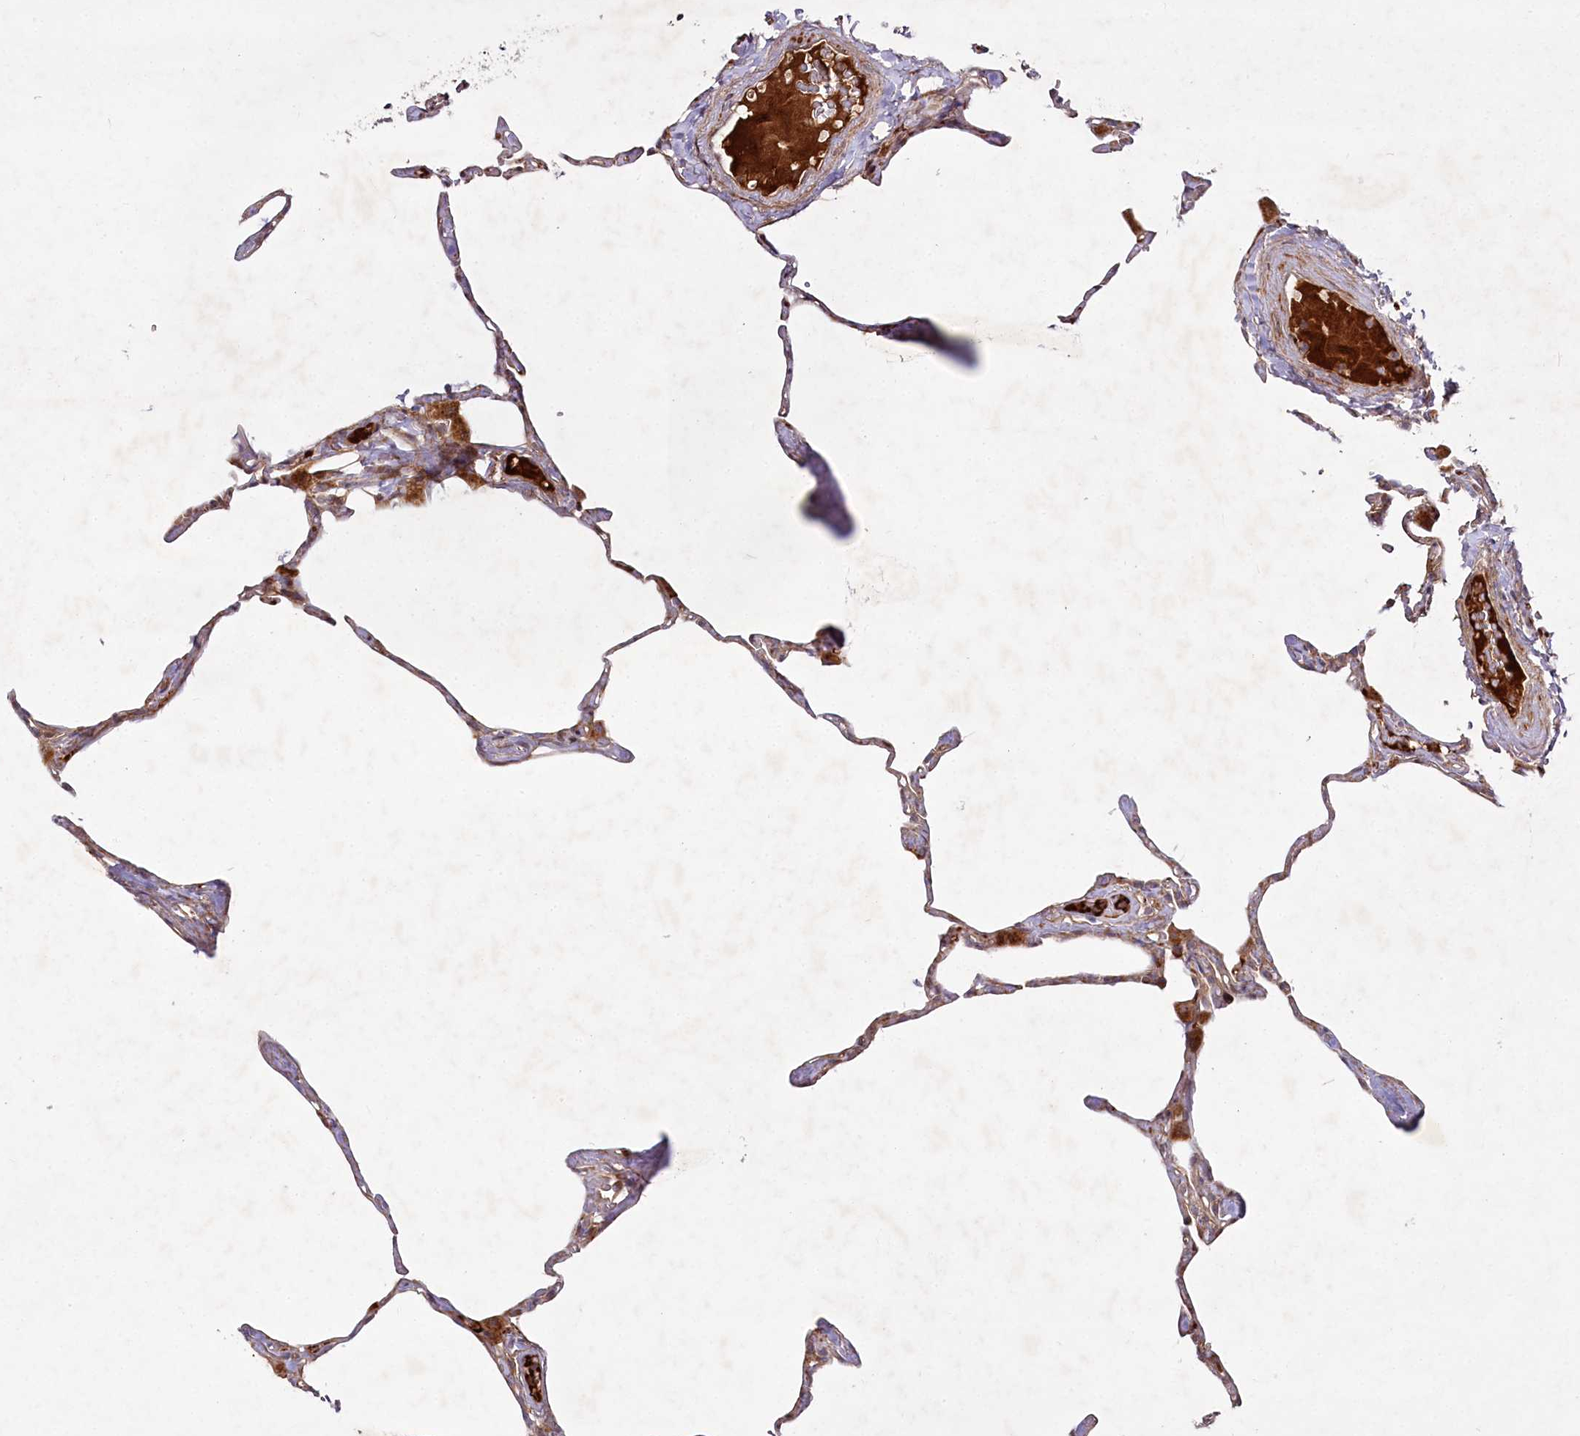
{"staining": {"intensity": "weak", "quantity": "25%-75%", "location": "cytoplasmic/membranous"}, "tissue": "lung", "cell_type": "Alveolar cells", "image_type": "normal", "snomed": [{"axis": "morphology", "description": "Normal tissue, NOS"}, {"axis": "topography", "description": "Lung"}], "caption": "This micrograph displays IHC staining of benign lung, with low weak cytoplasmic/membranous expression in about 25%-75% of alveolar cells.", "gene": "PSTK", "patient": {"sex": "male", "age": 65}}